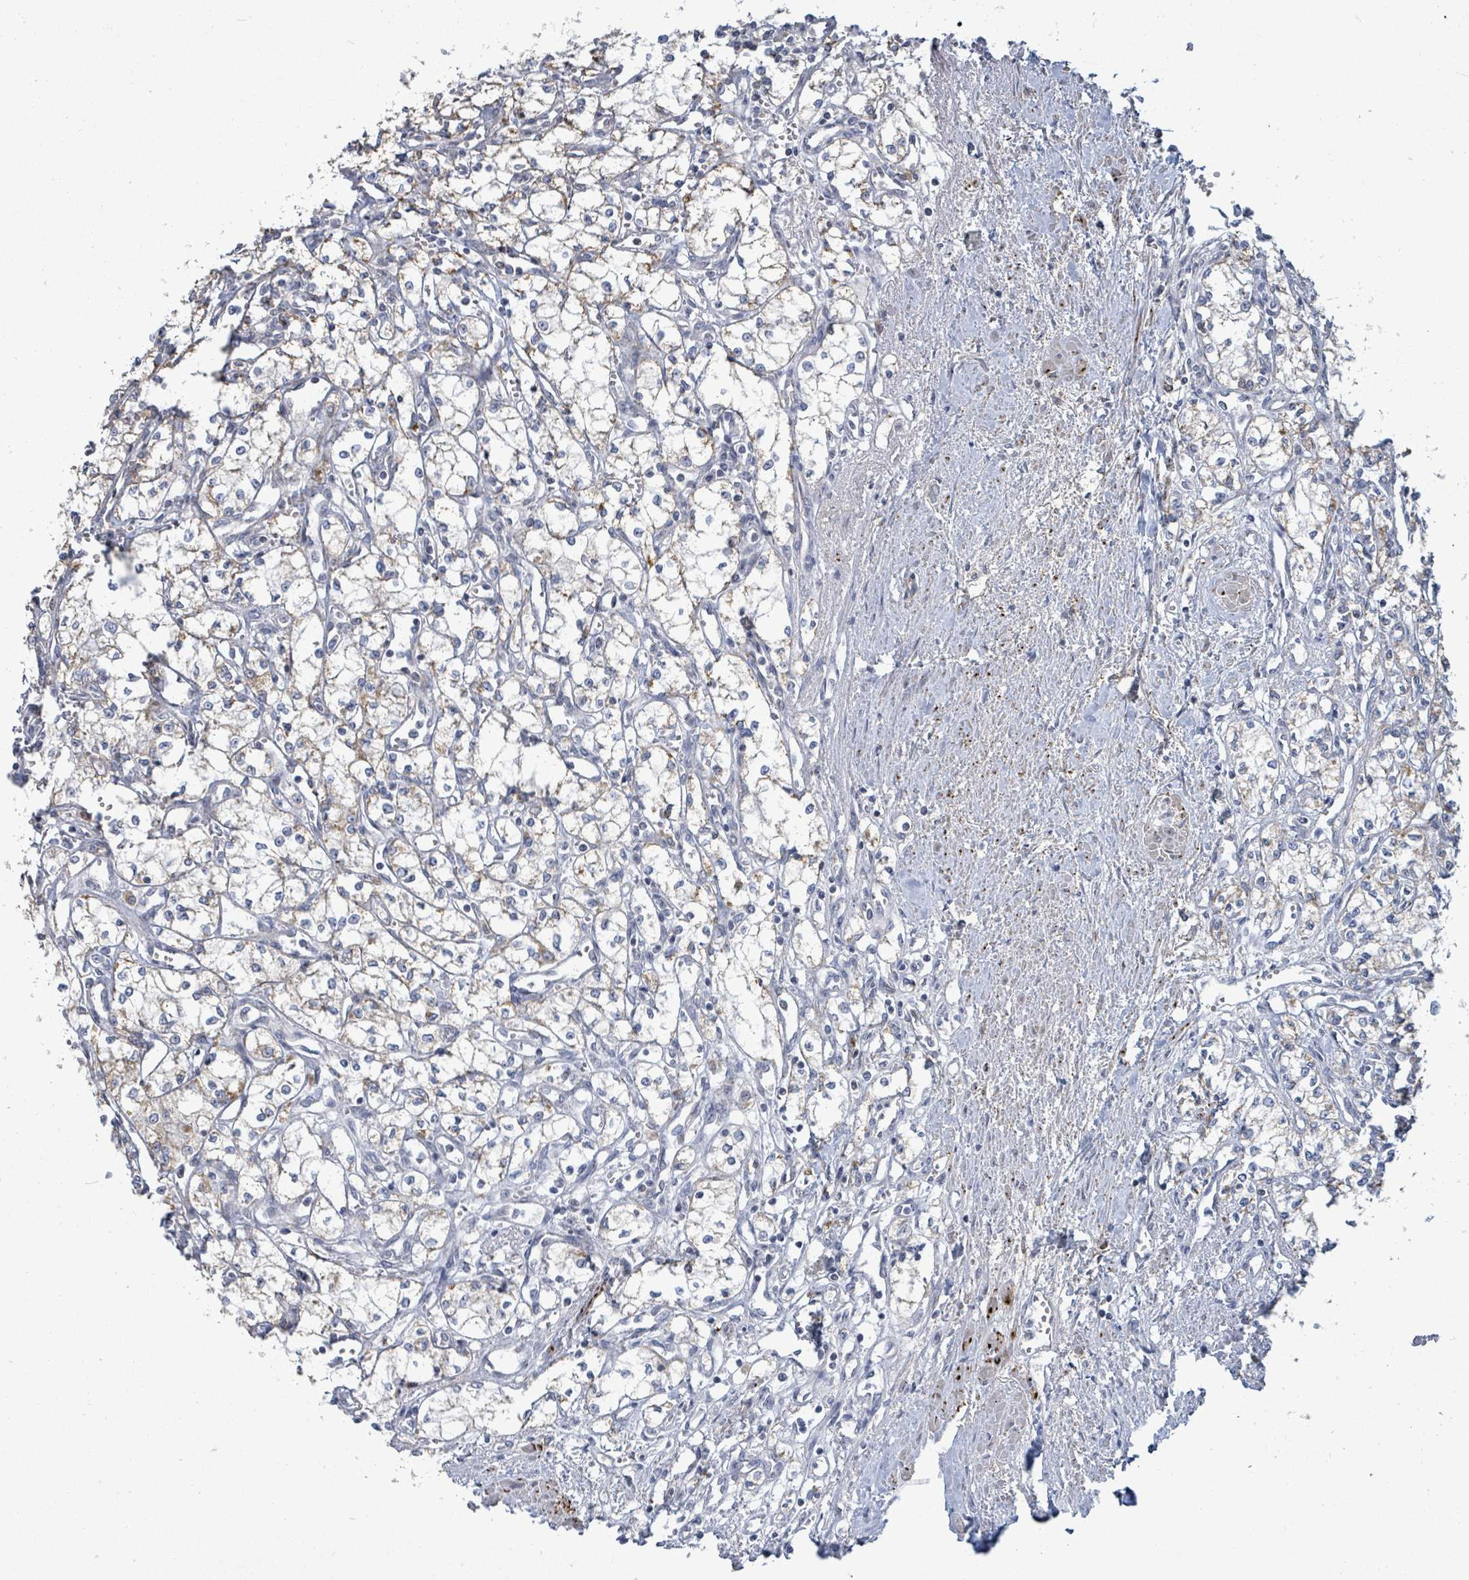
{"staining": {"intensity": "moderate", "quantity": "25%-75%", "location": "cytoplasmic/membranous"}, "tissue": "renal cancer", "cell_type": "Tumor cells", "image_type": "cancer", "snomed": [{"axis": "morphology", "description": "Adenocarcinoma, NOS"}, {"axis": "topography", "description": "Kidney"}], "caption": "High-power microscopy captured an immunohistochemistry (IHC) micrograph of renal cancer (adenocarcinoma), revealing moderate cytoplasmic/membranous expression in about 25%-75% of tumor cells.", "gene": "ZFPM1", "patient": {"sex": "male", "age": 59}}